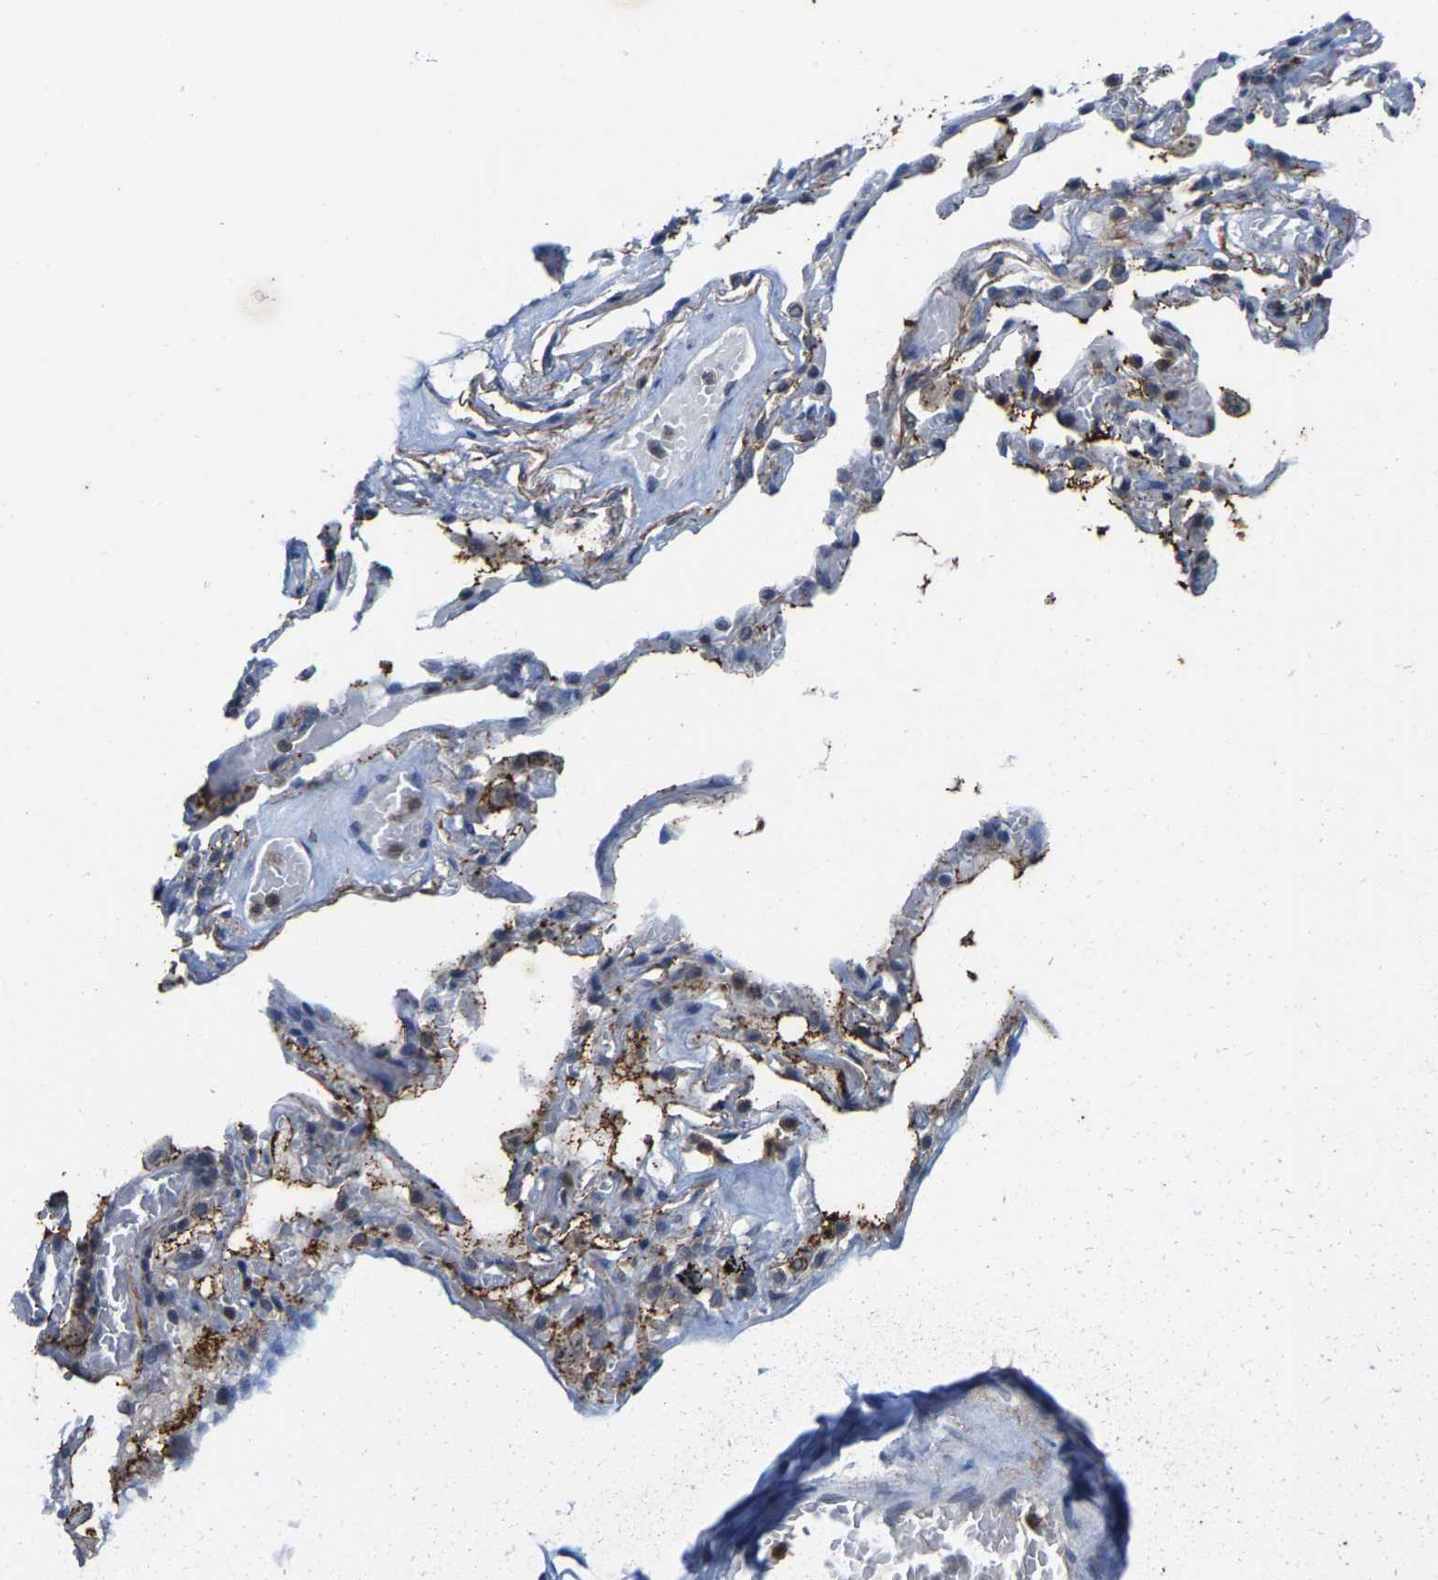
{"staining": {"intensity": "negative", "quantity": "none", "location": "none"}, "tissue": "adipose tissue", "cell_type": "Adipocytes", "image_type": "normal", "snomed": [{"axis": "morphology", "description": "Normal tissue, NOS"}, {"axis": "topography", "description": "Cartilage tissue"}, {"axis": "topography", "description": "Lung"}], "caption": "The immunohistochemistry (IHC) histopathology image has no significant expression in adipocytes of adipose tissue.", "gene": "FGD3", "patient": {"sex": "female", "age": 77}}